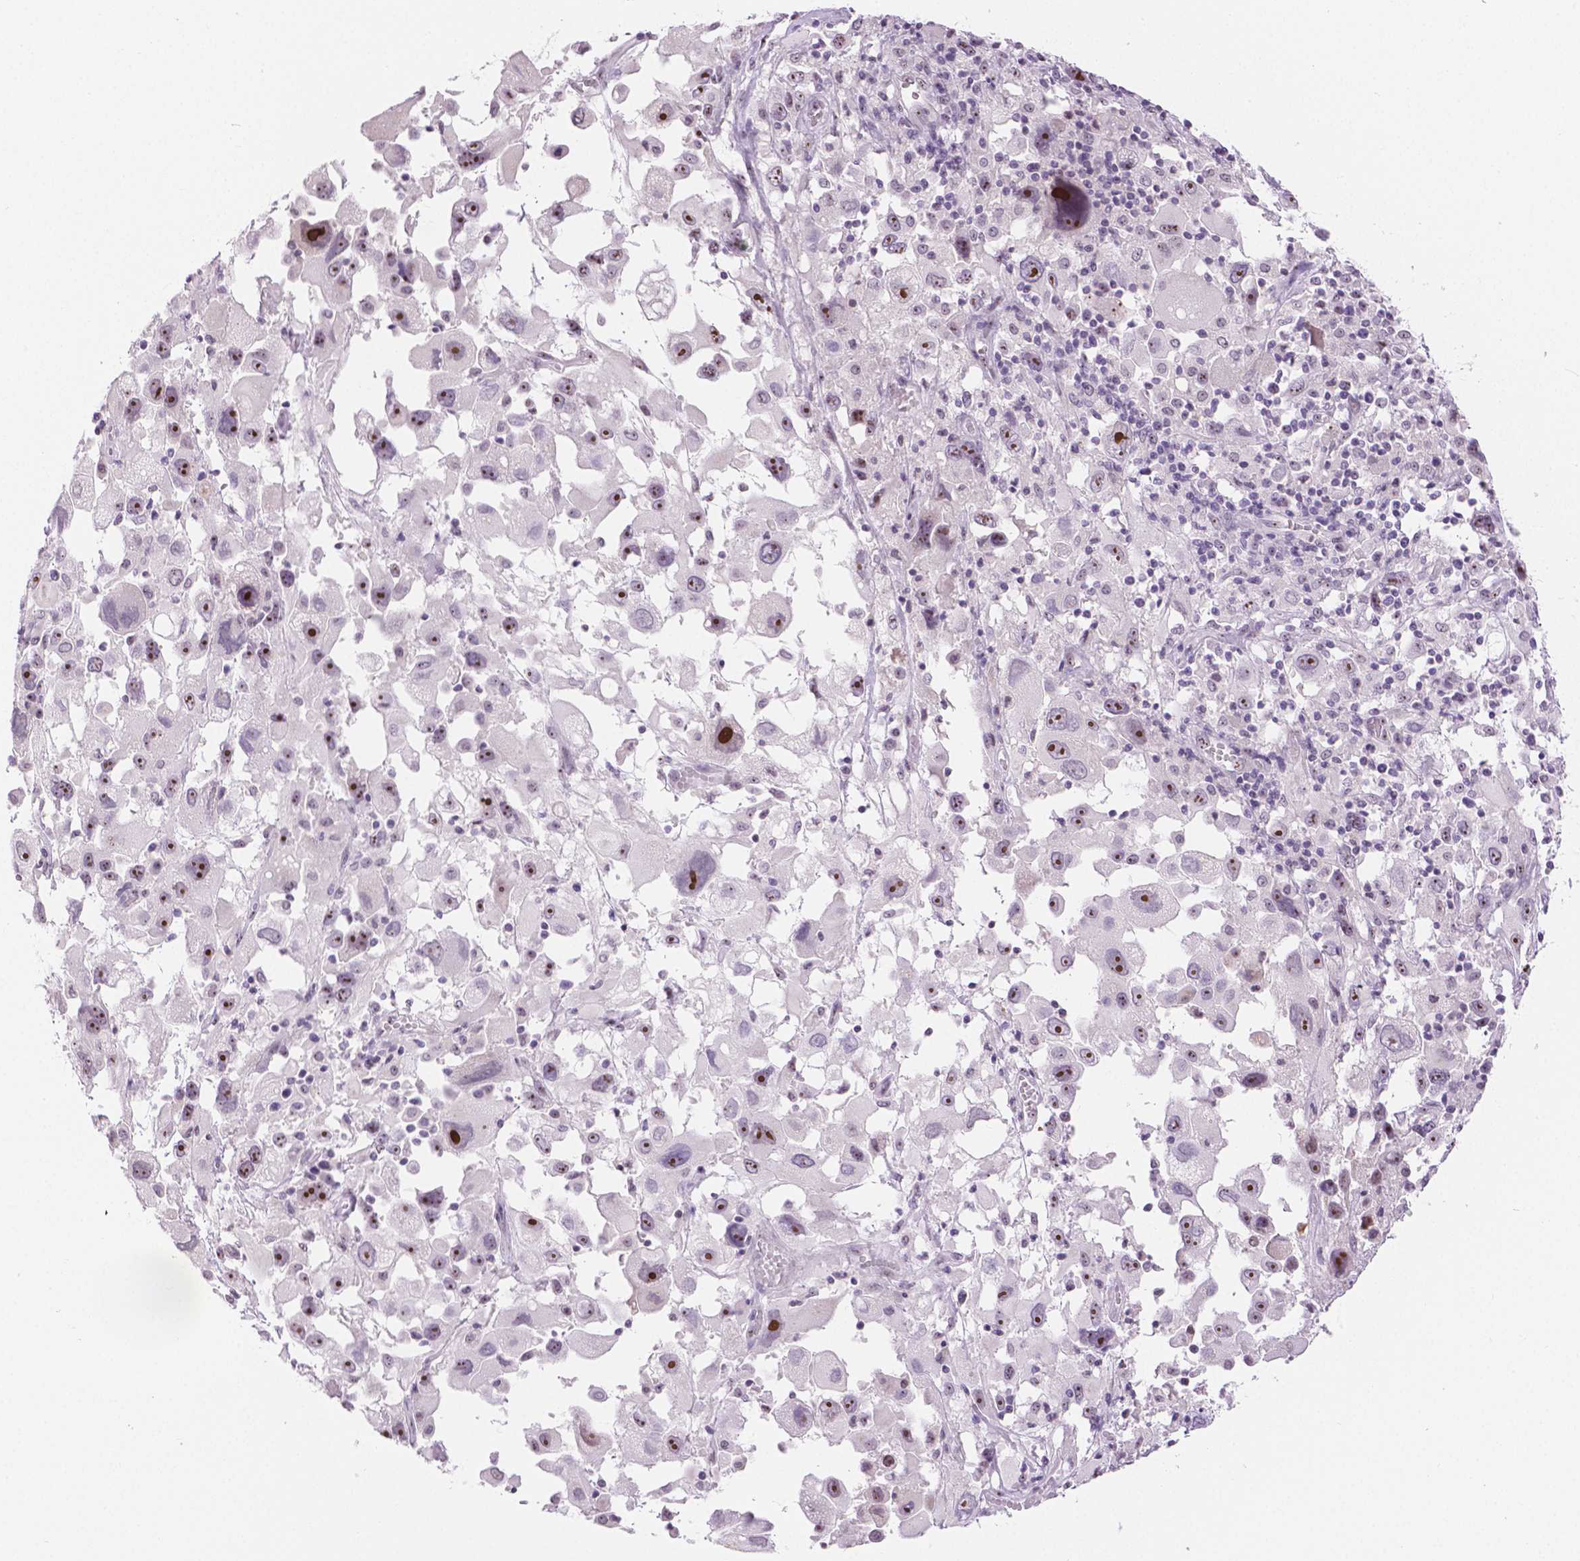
{"staining": {"intensity": "moderate", "quantity": ">75%", "location": "nuclear"}, "tissue": "melanoma", "cell_type": "Tumor cells", "image_type": "cancer", "snomed": [{"axis": "morphology", "description": "Malignant melanoma, Metastatic site"}, {"axis": "topography", "description": "Soft tissue"}], "caption": "DAB immunohistochemical staining of malignant melanoma (metastatic site) displays moderate nuclear protein expression in about >75% of tumor cells.", "gene": "NHP2", "patient": {"sex": "male", "age": 50}}